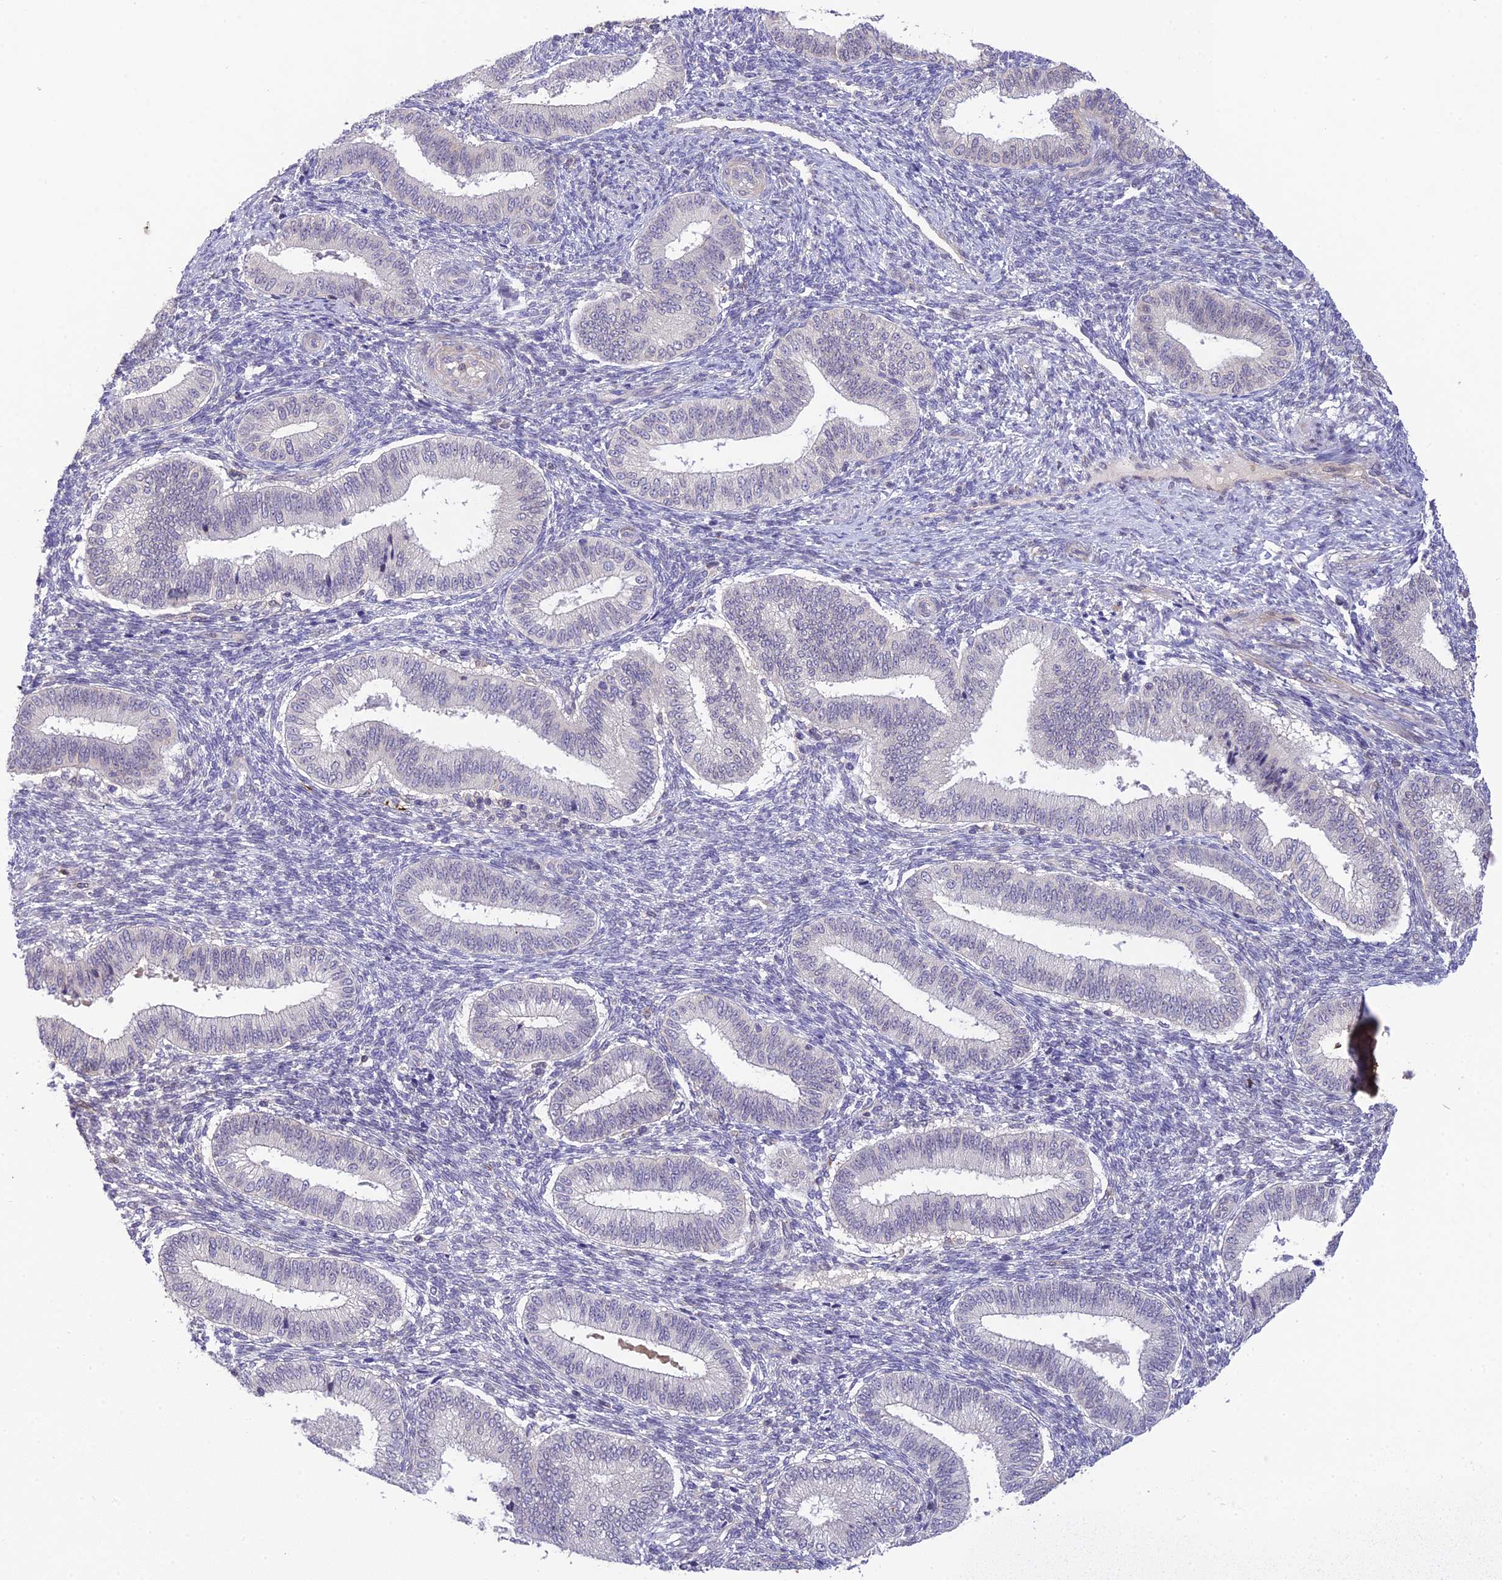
{"staining": {"intensity": "negative", "quantity": "none", "location": "none"}, "tissue": "endometrium", "cell_type": "Cells in endometrial stroma", "image_type": "normal", "snomed": [{"axis": "morphology", "description": "Normal tissue, NOS"}, {"axis": "topography", "description": "Endometrium"}], "caption": "Cells in endometrial stroma show no significant protein positivity in benign endometrium.", "gene": "BMT2", "patient": {"sex": "female", "age": 39}}